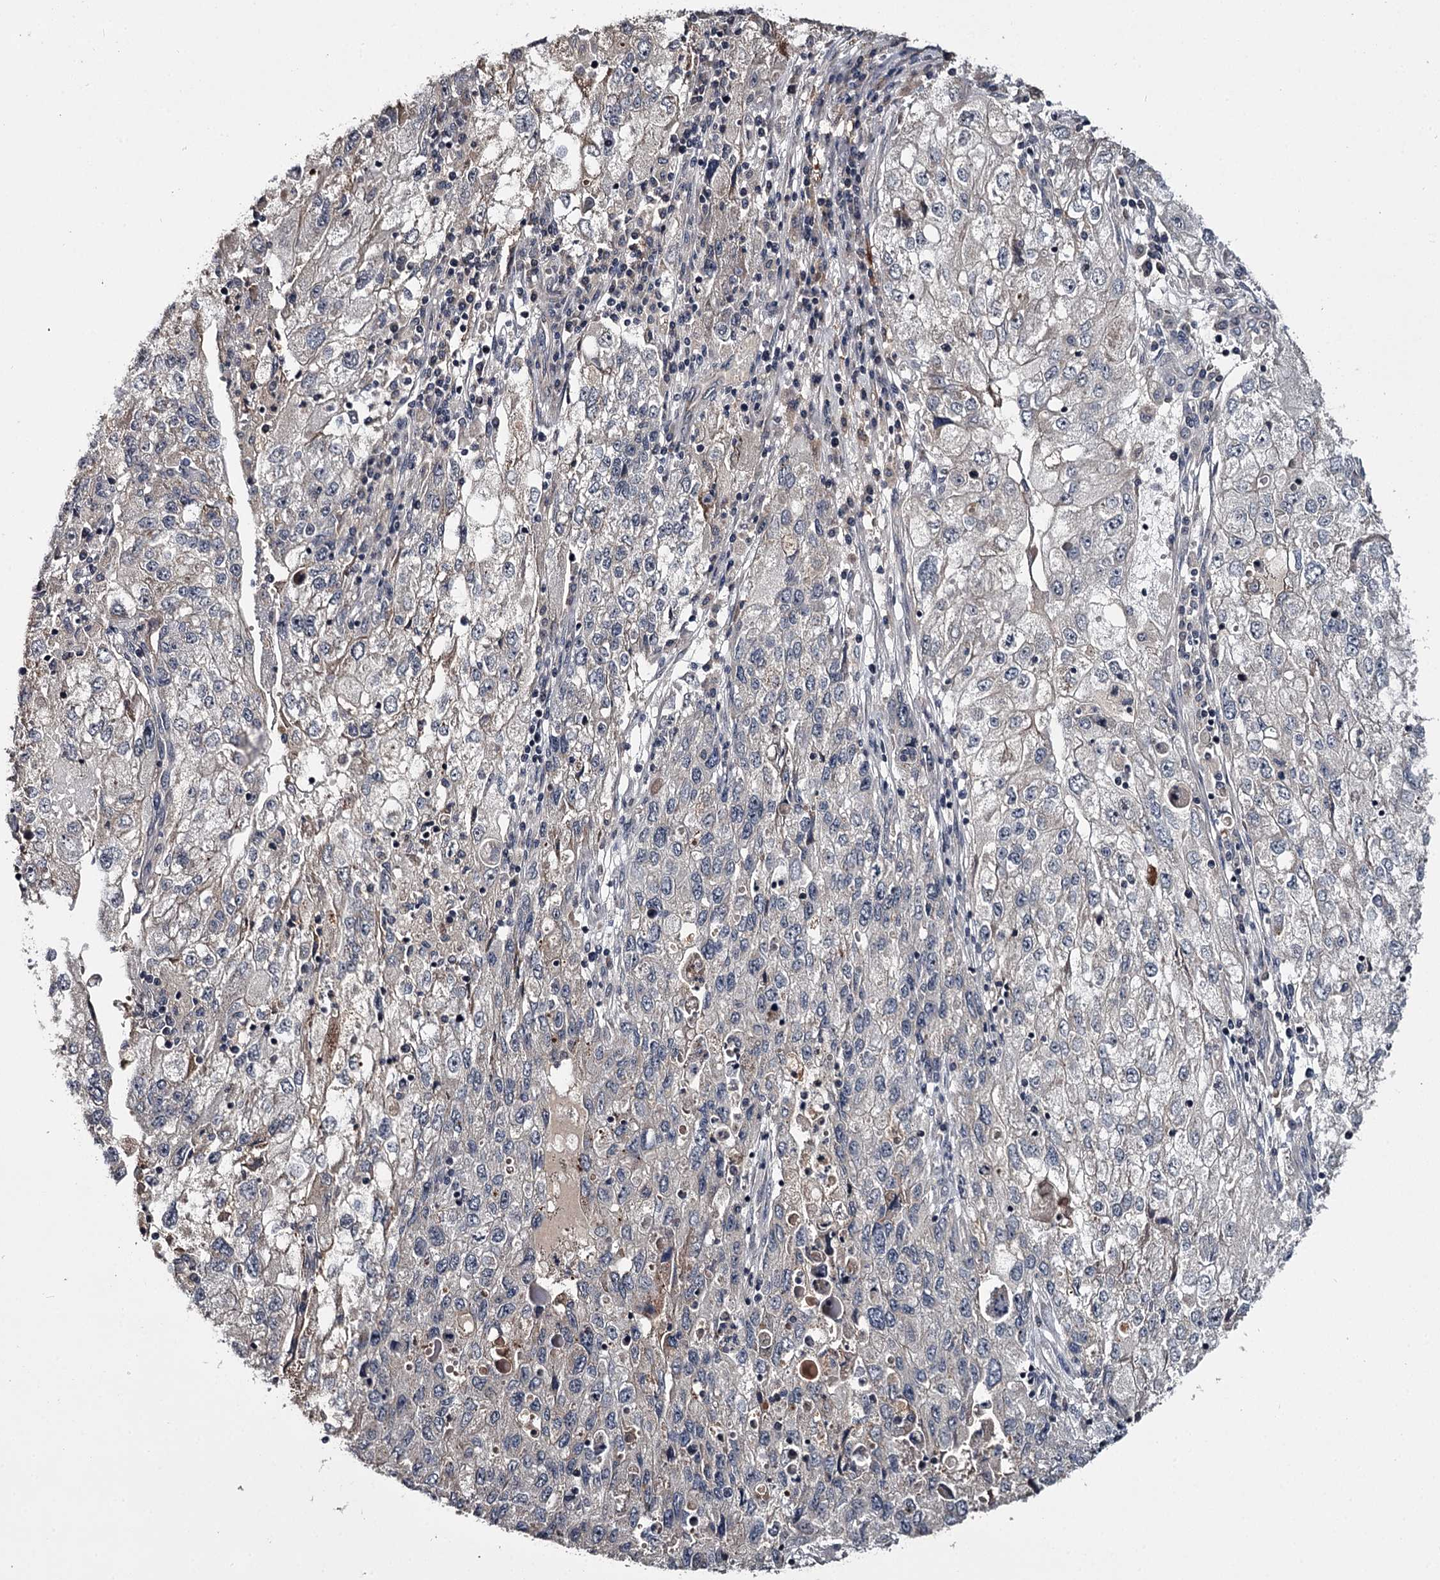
{"staining": {"intensity": "negative", "quantity": "none", "location": "none"}, "tissue": "endometrial cancer", "cell_type": "Tumor cells", "image_type": "cancer", "snomed": [{"axis": "morphology", "description": "Adenocarcinoma, NOS"}, {"axis": "topography", "description": "Endometrium"}], "caption": "Tumor cells are negative for protein expression in human endometrial cancer (adenocarcinoma).", "gene": "CWF19L2", "patient": {"sex": "female", "age": 49}}